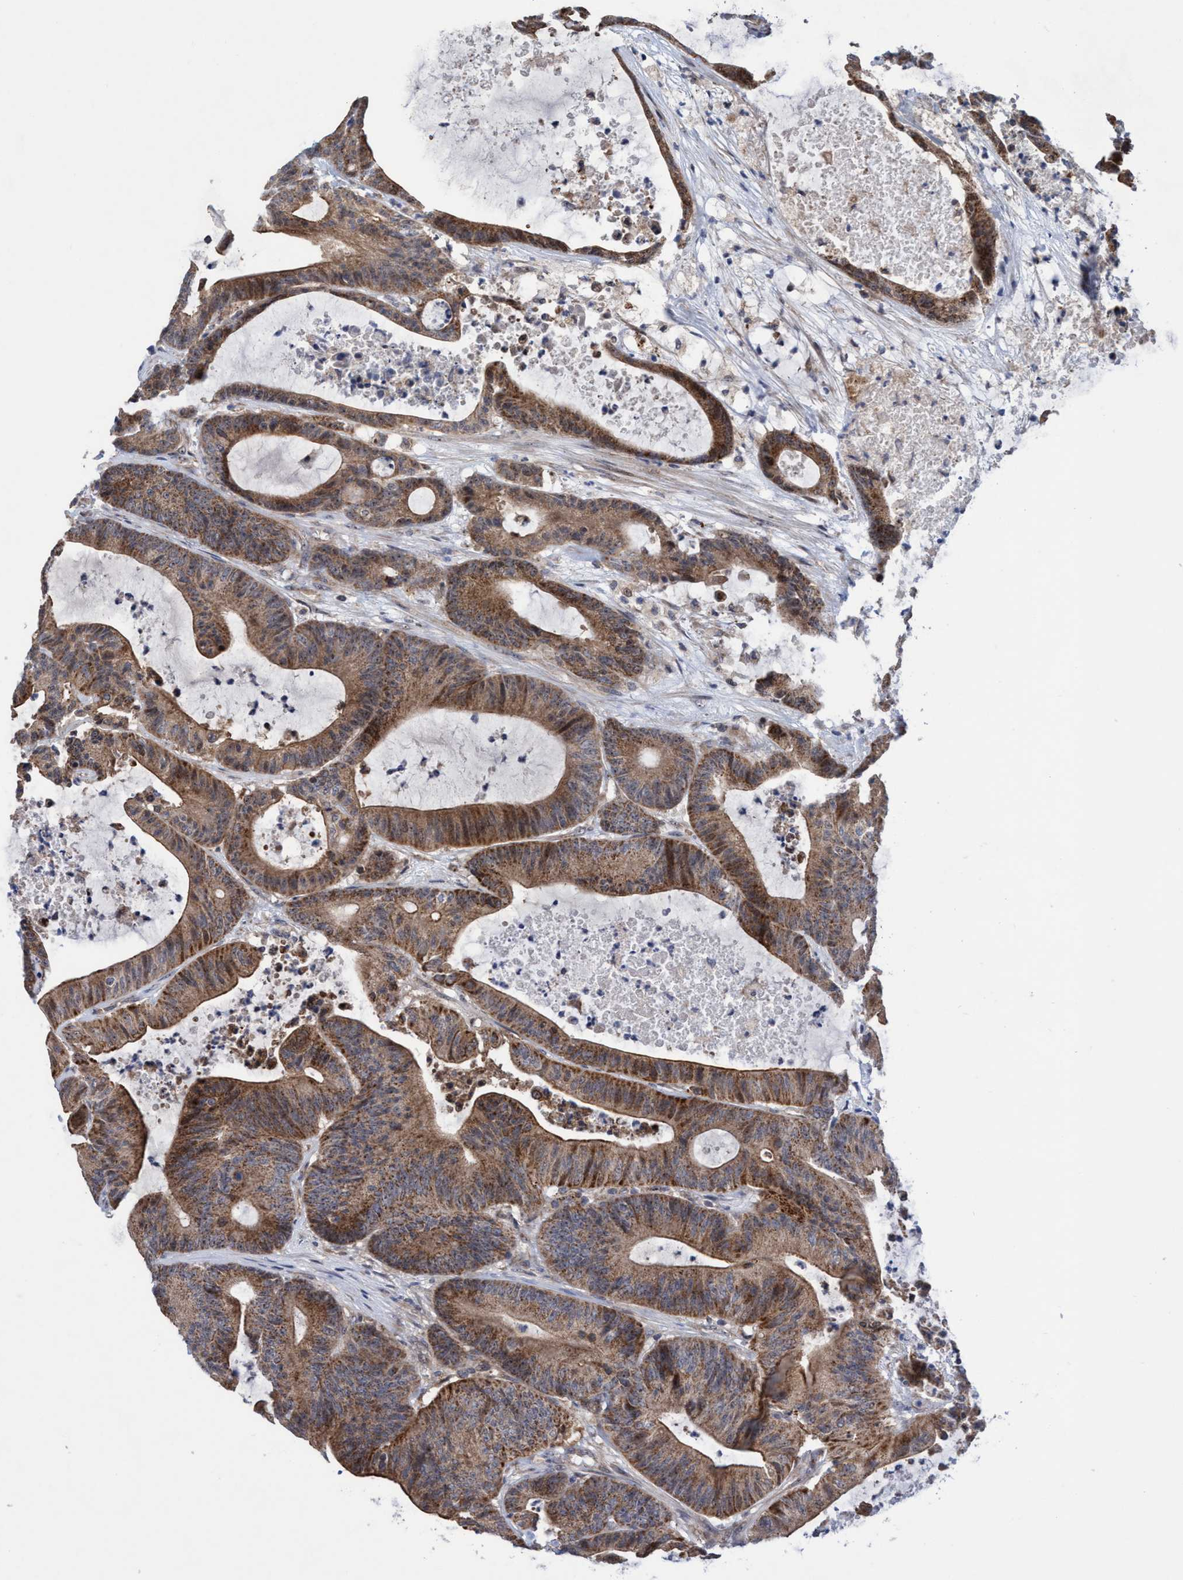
{"staining": {"intensity": "strong", "quantity": ">75%", "location": "cytoplasmic/membranous,nuclear"}, "tissue": "colorectal cancer", "cell_type": "Tumor cells", "image_type": "cancer", "snomed": [{"axis": "morphology", "description": "Adenocarcinoma, NOS"}, {"axis": "topography", "description": "Colon"}], "caption": "The image exhibits a brown stain indicating the presence of a protein in the cytoplasmic/membranous and nuclear of tumor cells in colorectal adenocarcinoma.", "gene": "P2RY14", "patient": {"sex": "female", "age": 84}}